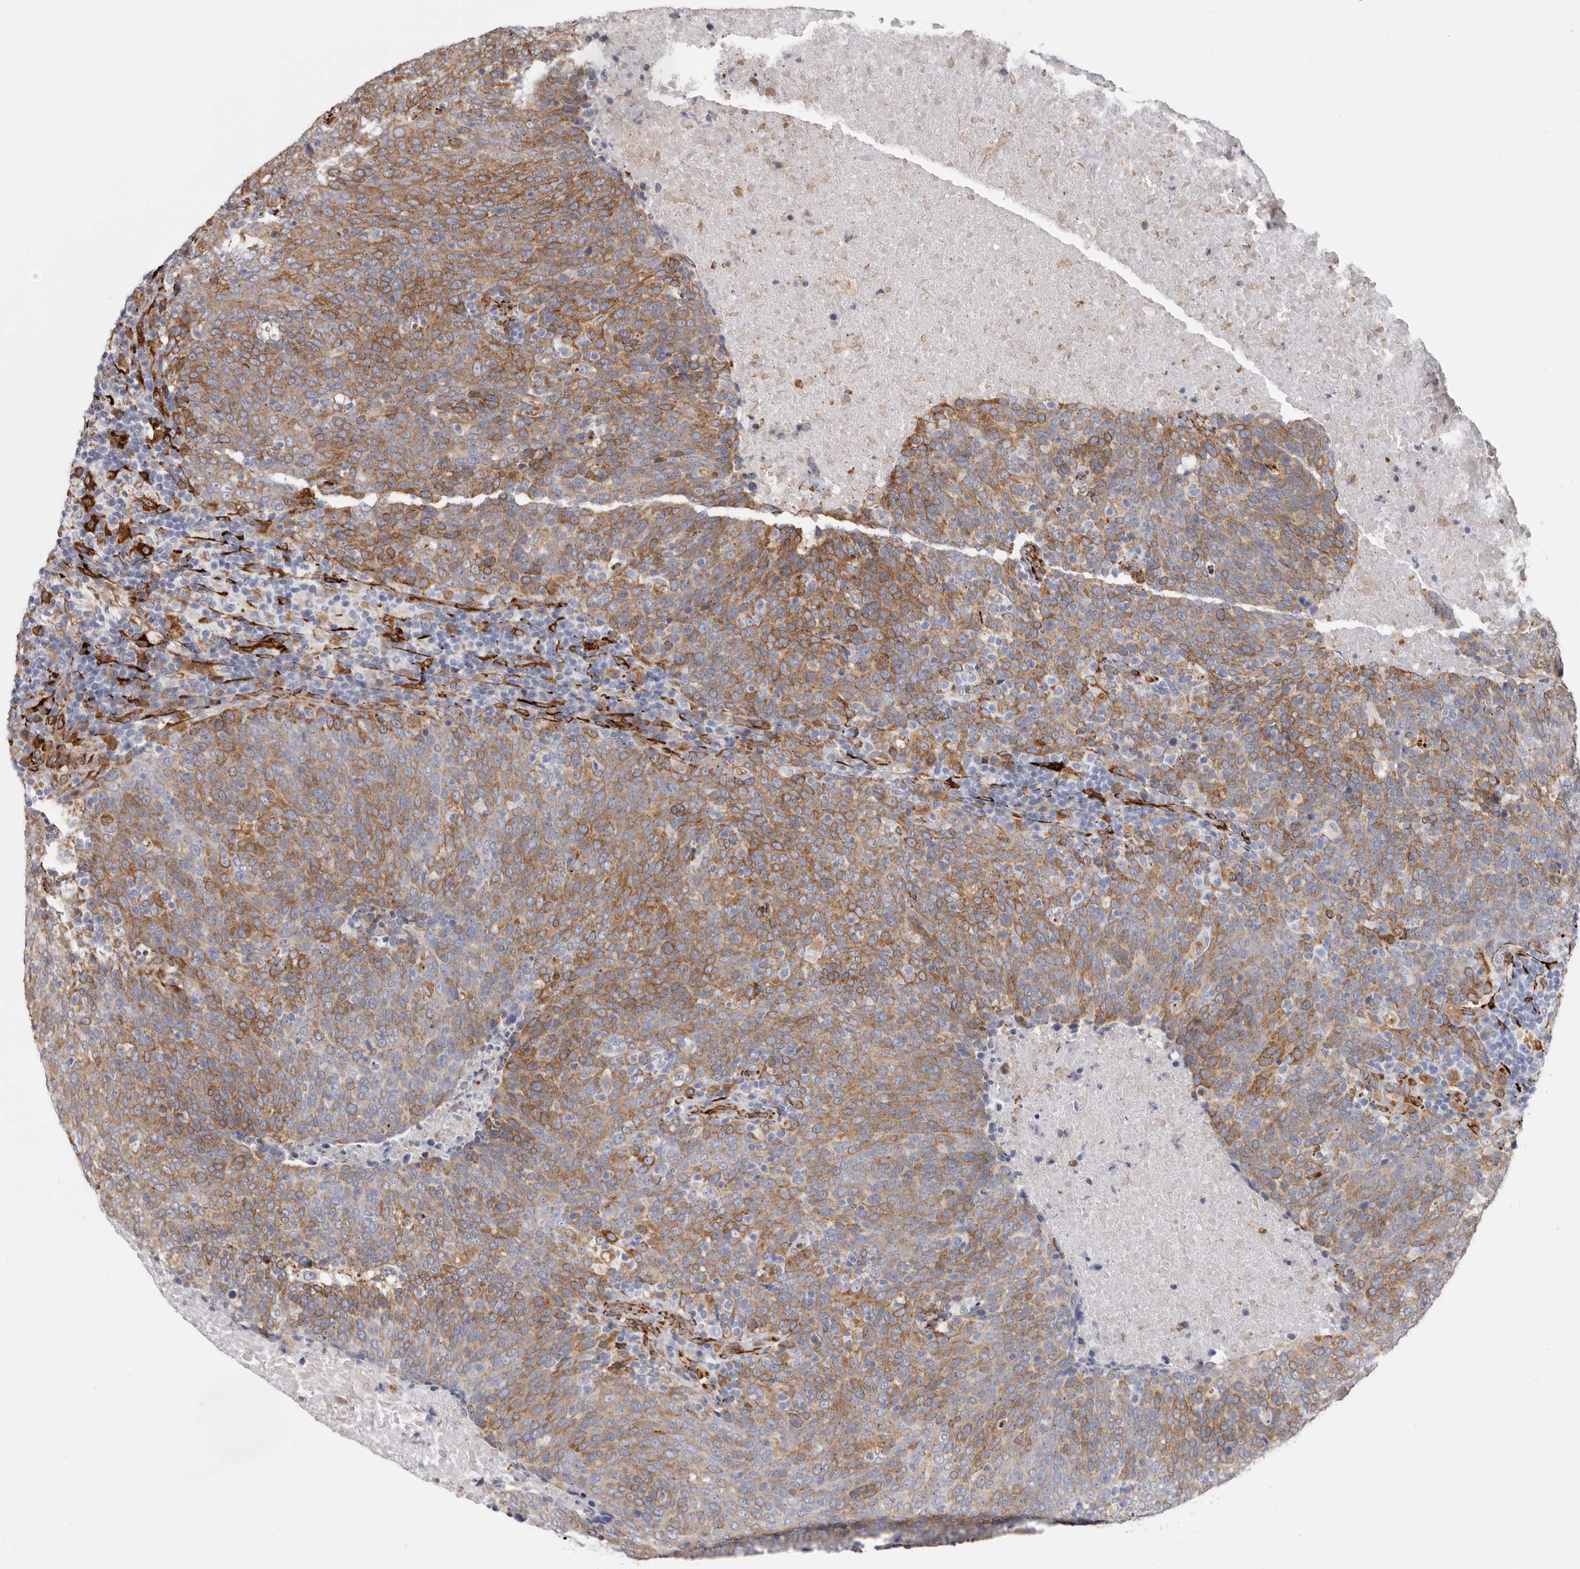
{"staining": {"intensity": "moderate", "quantity": ">75%", "location": "cytoplasmic/membranous"}, "tissue": "head and neck cancer", "cell_type": "Tumor cells", "image_type": "cancer", "snomed": [{"axis": "morphology", "description": "Squamous cell carcinoma, NOS"}, {"axis": "morphology", "description": "Squamous cell carcinoma, metastatic, NOS"}, {"axis": "topography", "description": "Lymph node"}, {"axis": "topography", "description": "Head-Neck"}], "caption": "The image reveals a brown stain indicating the presence of a protein in the cytoplasmic/membranous of tumor cells in metastatic squamous cell carcinoma (head and neck).", "gene": "SEMA3E", "patient": {"sex": "male", "age": 62}}